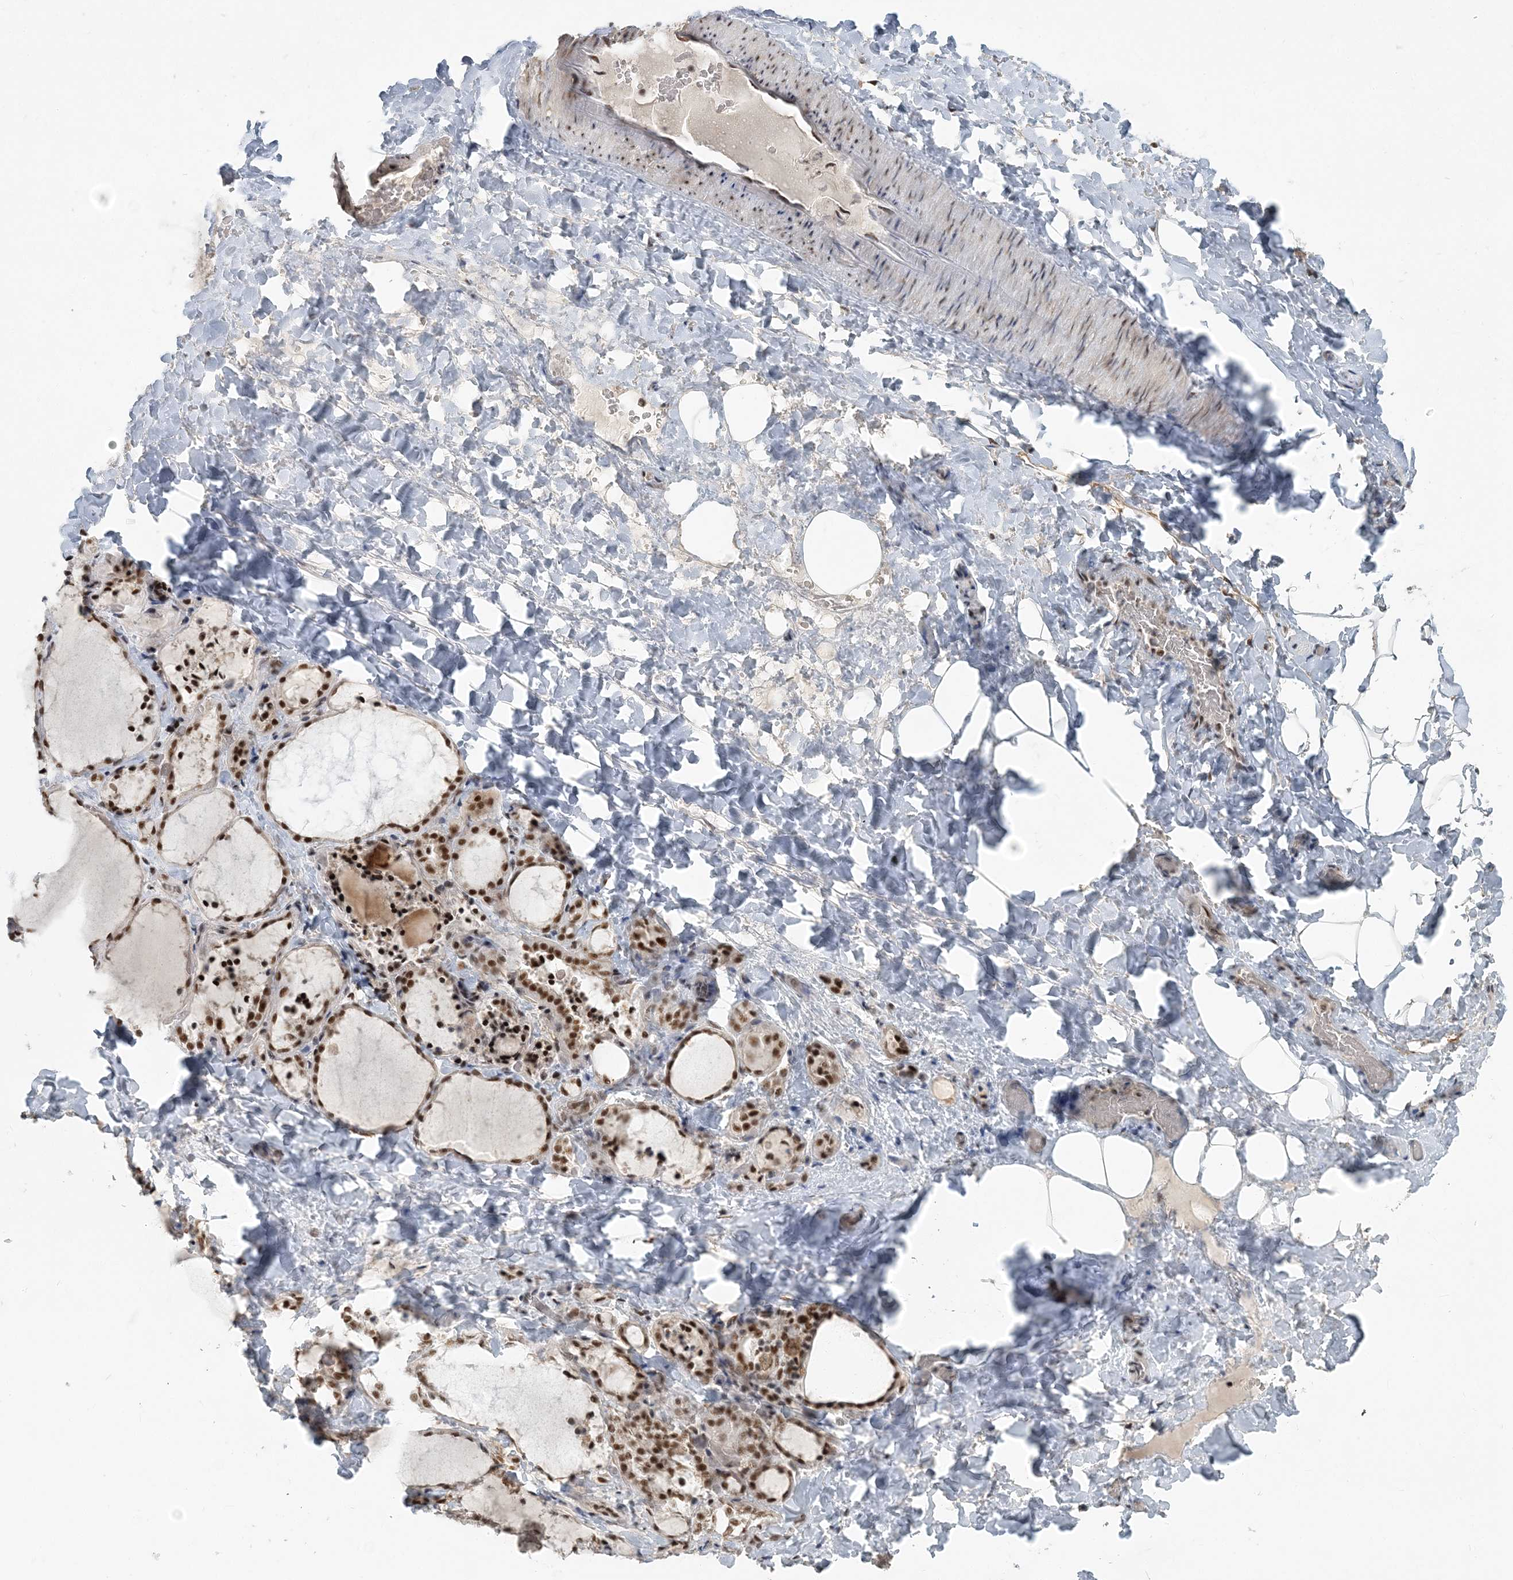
{"staining": {"intensity": "strong", "quantity": ">75%", "location": "nuclear"}, "tissue": "thyroid gland", "cell_type": "Glandular cells", "image_type": "normal", "snomed": [{"axis": "morphology", "description": "Normal tissue, NOS"}, {"axis": "topography", "description": "Thyroid gland"}], "caption": "An immunohistochemistry image of unremarkable tissue is shown. Protein staining in brown labels strong nuclear positivity in thyroid gland within glandular cells. The protein is stained brown, and the nuclei are stained in blue (DAB IHC with brightfield microscopy, high magnification).", "gene": "PLRG1", "patient": {"sex": "female", "age": 22}}